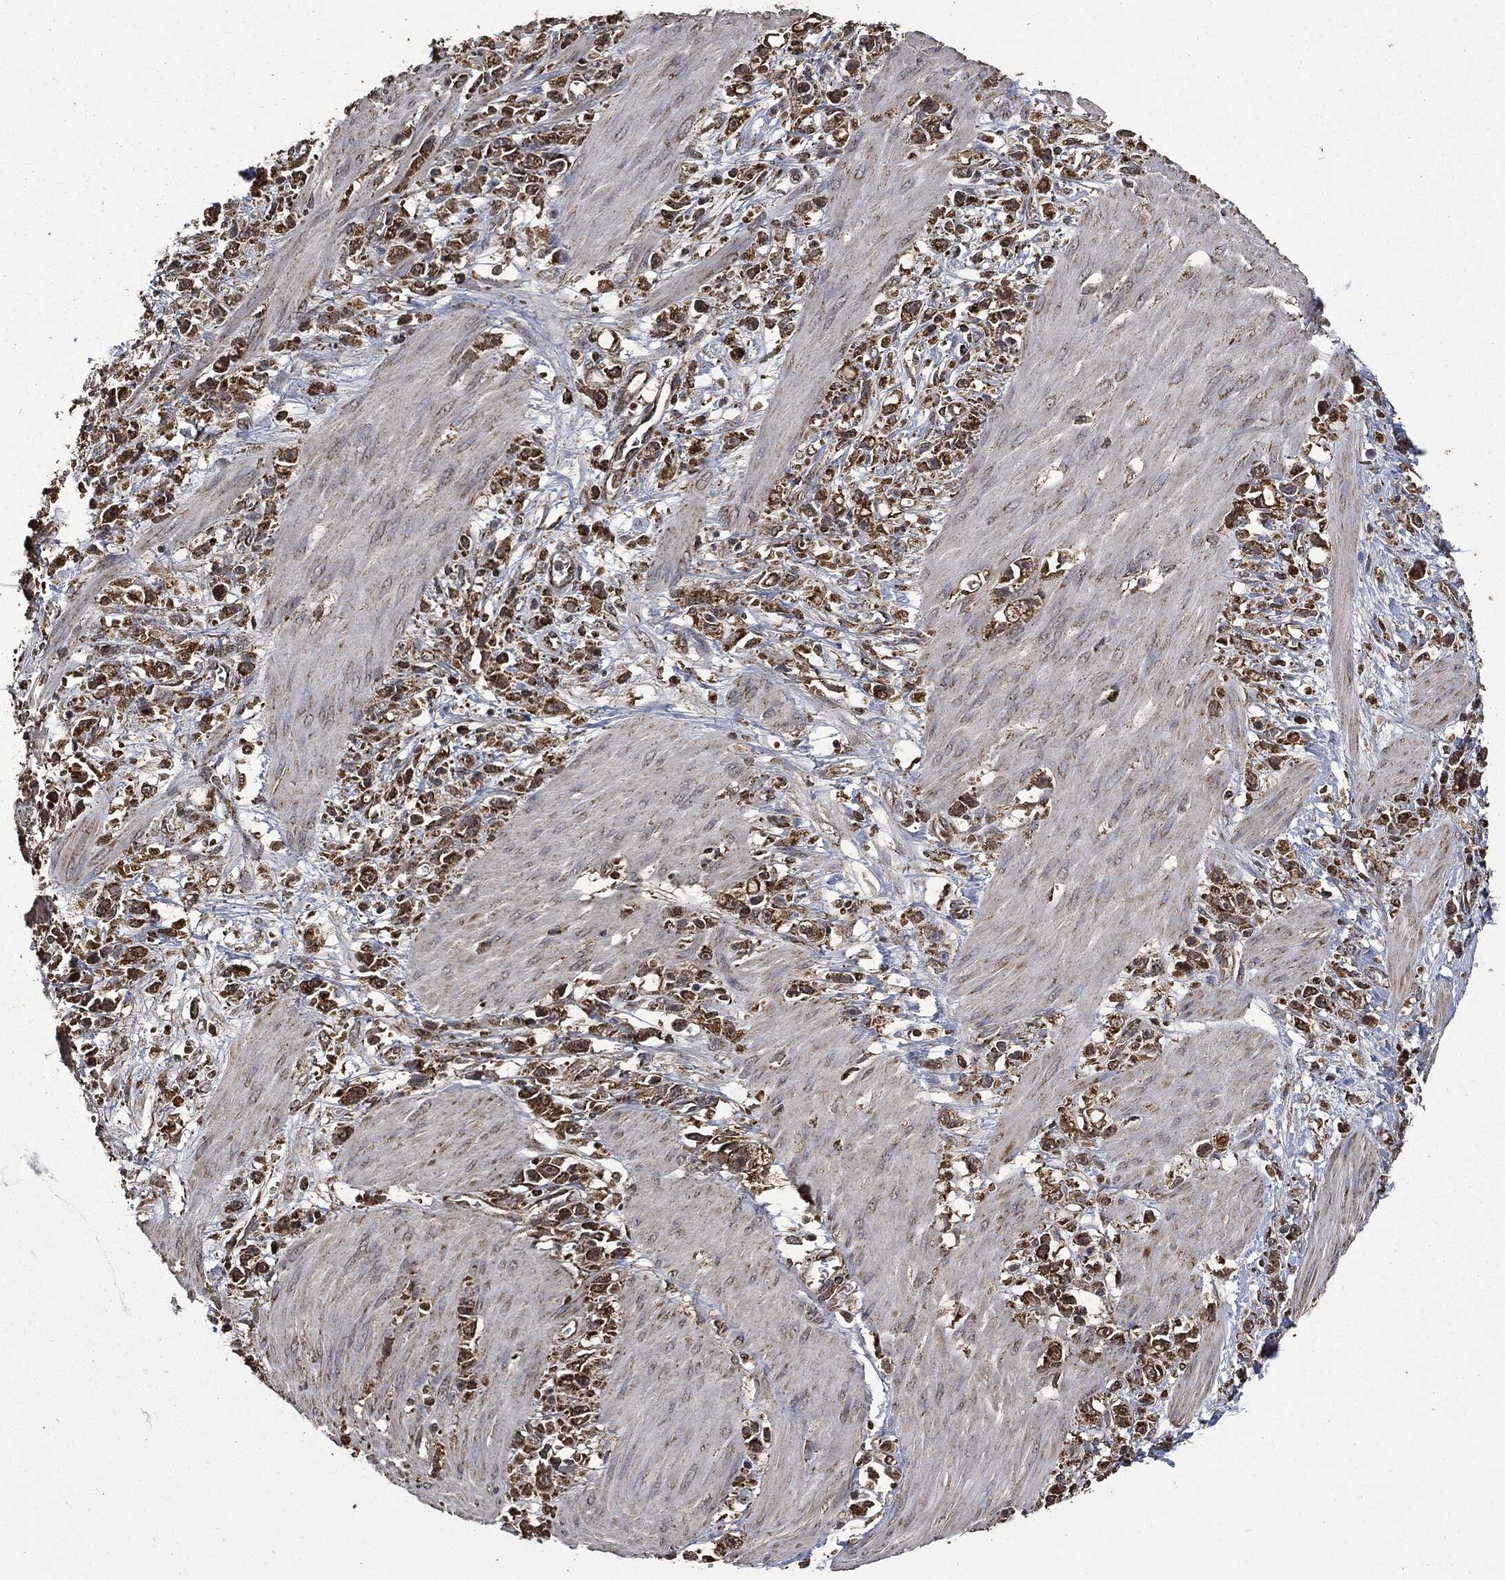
{"staining": {"intensity": "strong", "quantity": ">75%", "location": "cytoplasmic/membranous"}, "tissue": "stomach cancer", "cell_type": "Tumor cells", "image_type": "cancer", "snomed": [{"axis": "morphology", "description": "Adenocarcinoma, NOS"}, {"axis": "topography", "description": "Stomach"}], "caption": "Protein staining shows strong cytoplasmic/membranous staining in about >75% of tumor cells in stomach cancer (adenocarcinoma).", "gene": "LIG3", "patient": {"sex": "female", "age": 59}}